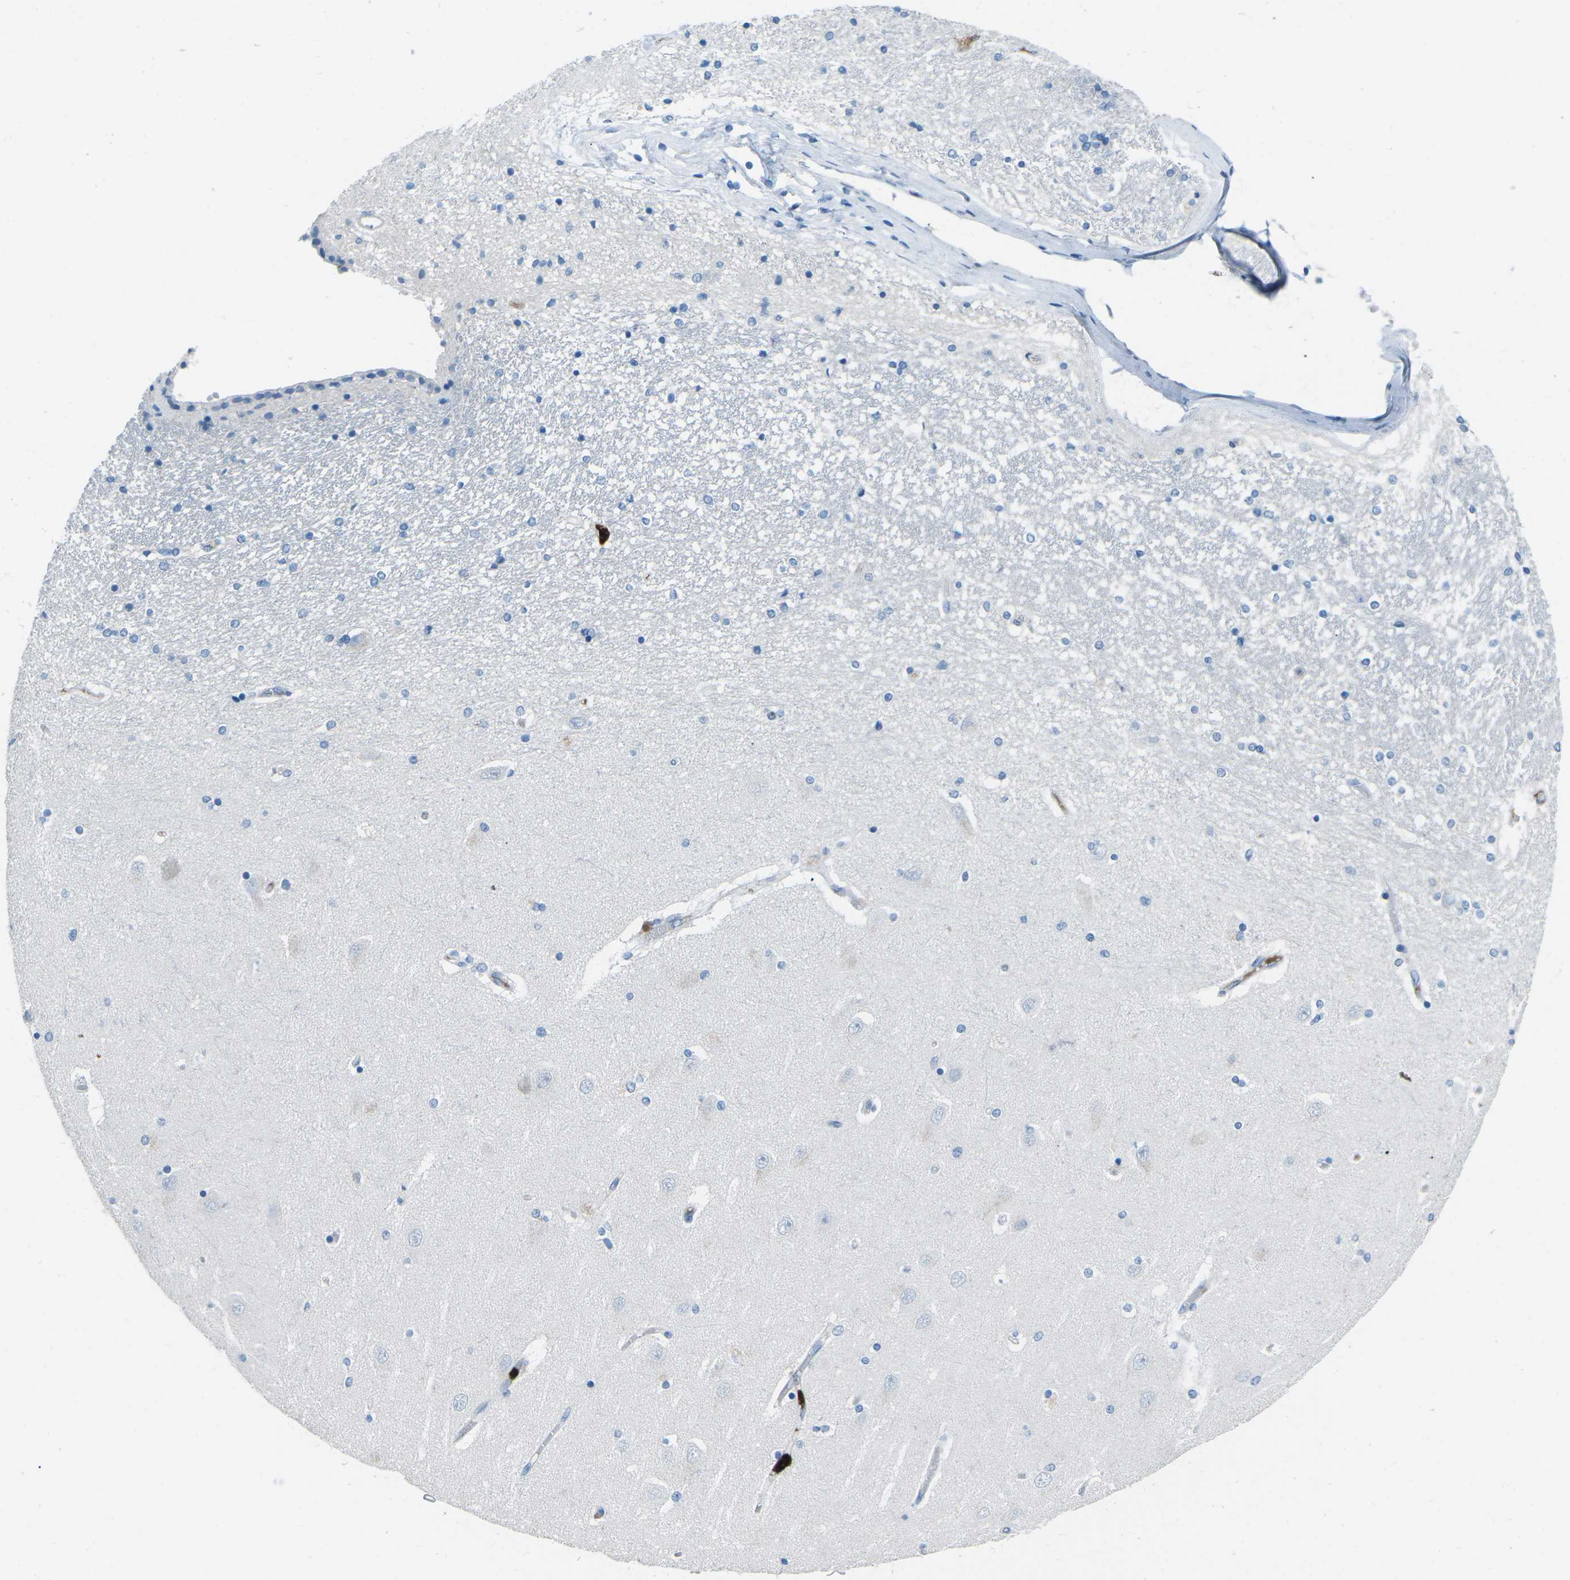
{"staining": {"intensity": "negative", "quantity": "none", "location": "none"}, "tissue": "hippocampus", "cell_type": "Glial cells", "image_type": "normal", "snomed": [{"axis": "morphology", "description": "Normal tissue, NOS"}, {"axis": "topography", "description": "Hippocampus"}], "caption": "The photomicrograph exhibits no staining of glial cells in normal hippocampus. (Immunohistochemistry (ihc), brightfield microscopy, high magnification).", "gene": "FCN1", "patient": {"sex": "female", "age": 54}}